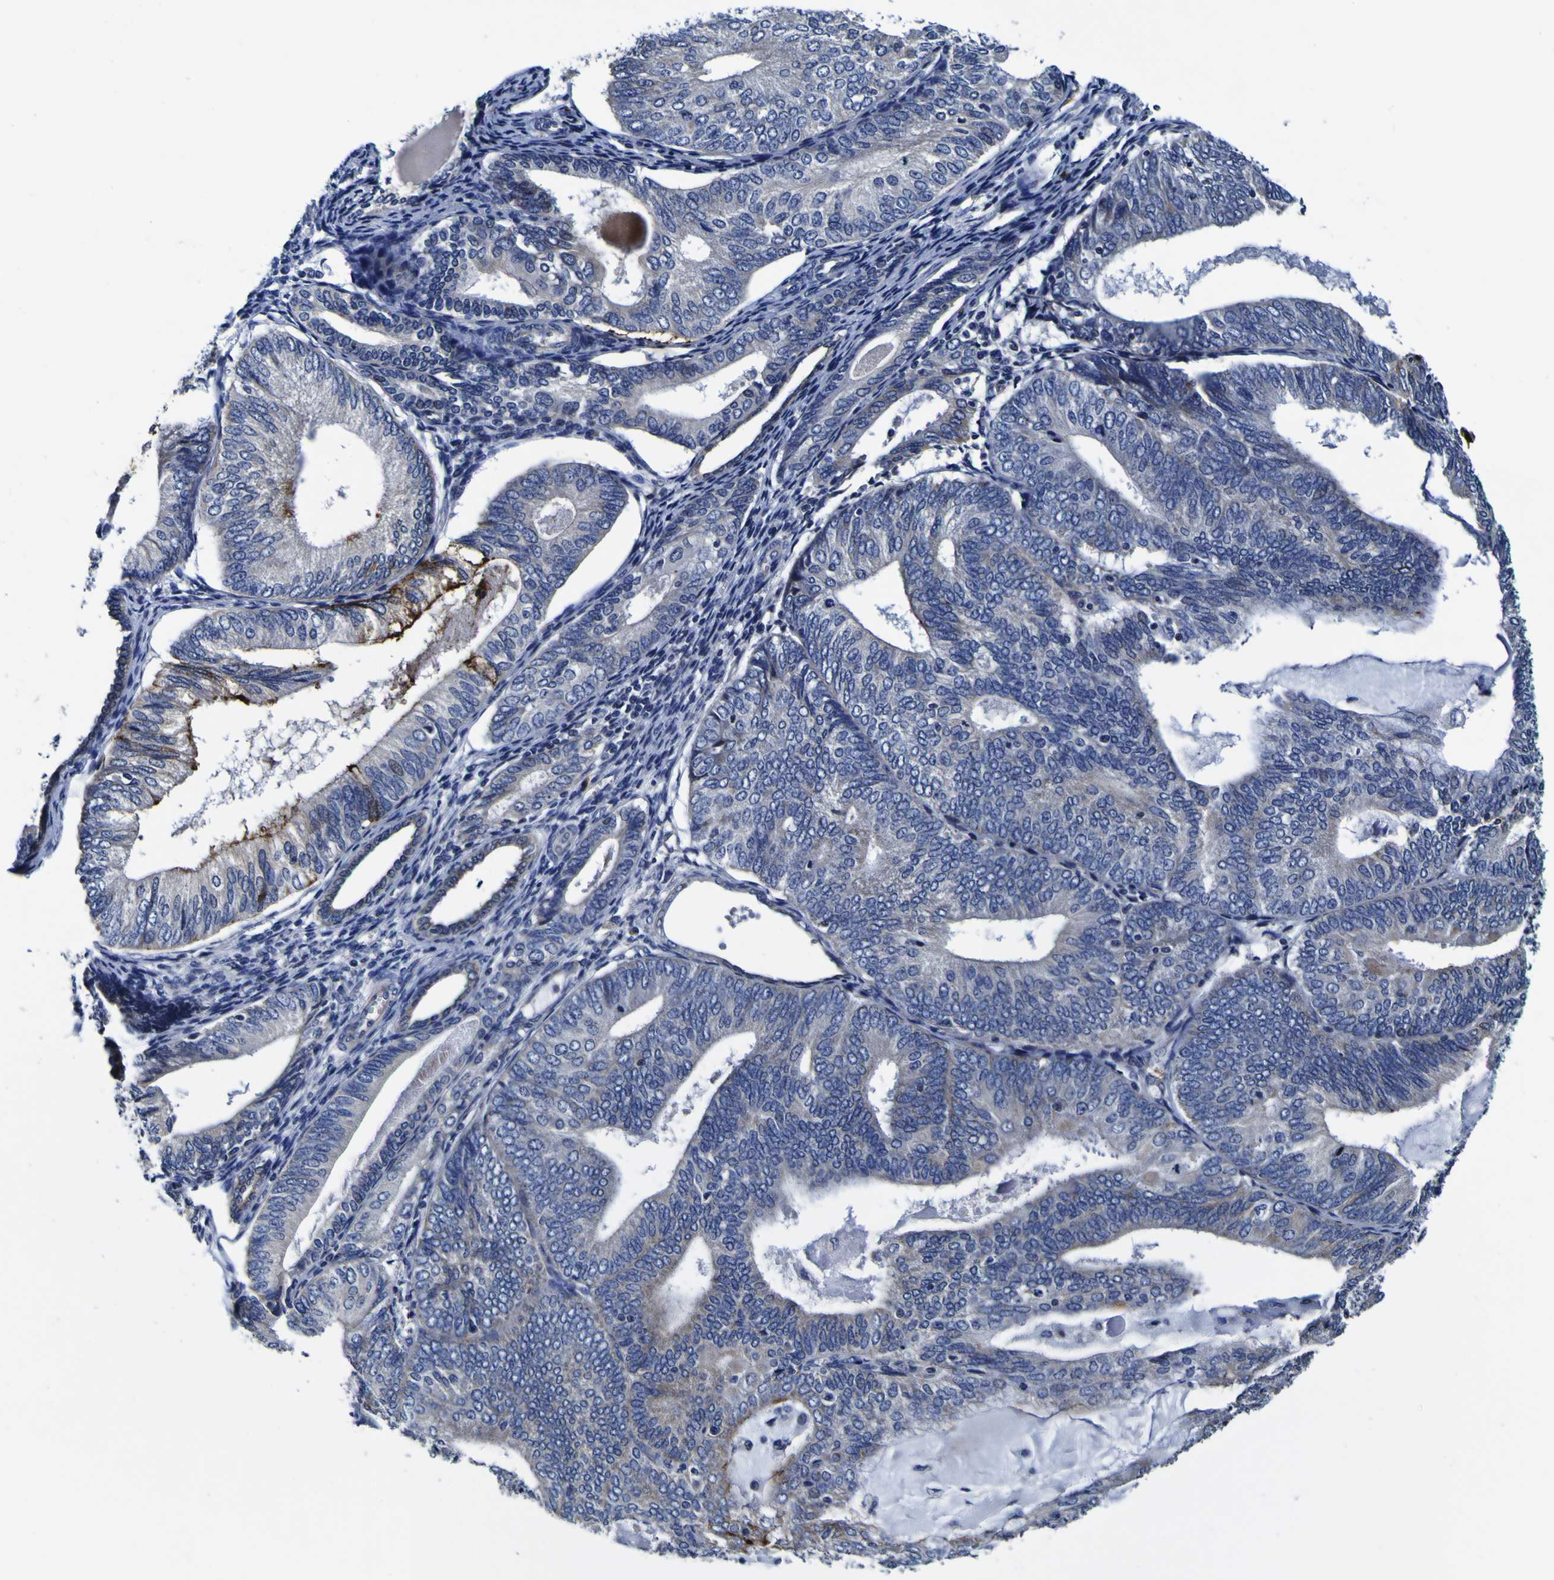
{"staining": {"intensity": "strong", "quantity": "<25%", "location": "cytoplasmic/membranous"}, "tissue": "endometrial cancer", "cell_type": "Tumor cells", "image_type": "cancer", "snomed": [{"axis": "morphology", "description": "Adenocarcinoma, NOS"}, {"axis": "topography", "description": "Endometrium"}], "caption": "Immunohistochemistry (IHC) histopathology image of neoplastic tissue: human adenocarcinoma (endometrial) stained using immunohistochemistry exhibits medium levels of strong protein expression localized specifically in the cytoplasmic/membranous of tumor cells, appearing as a cytoplasmic/membranous brown color.", "gene": "PDLIM4", "patient": {"sex": "female", "age": 81}}